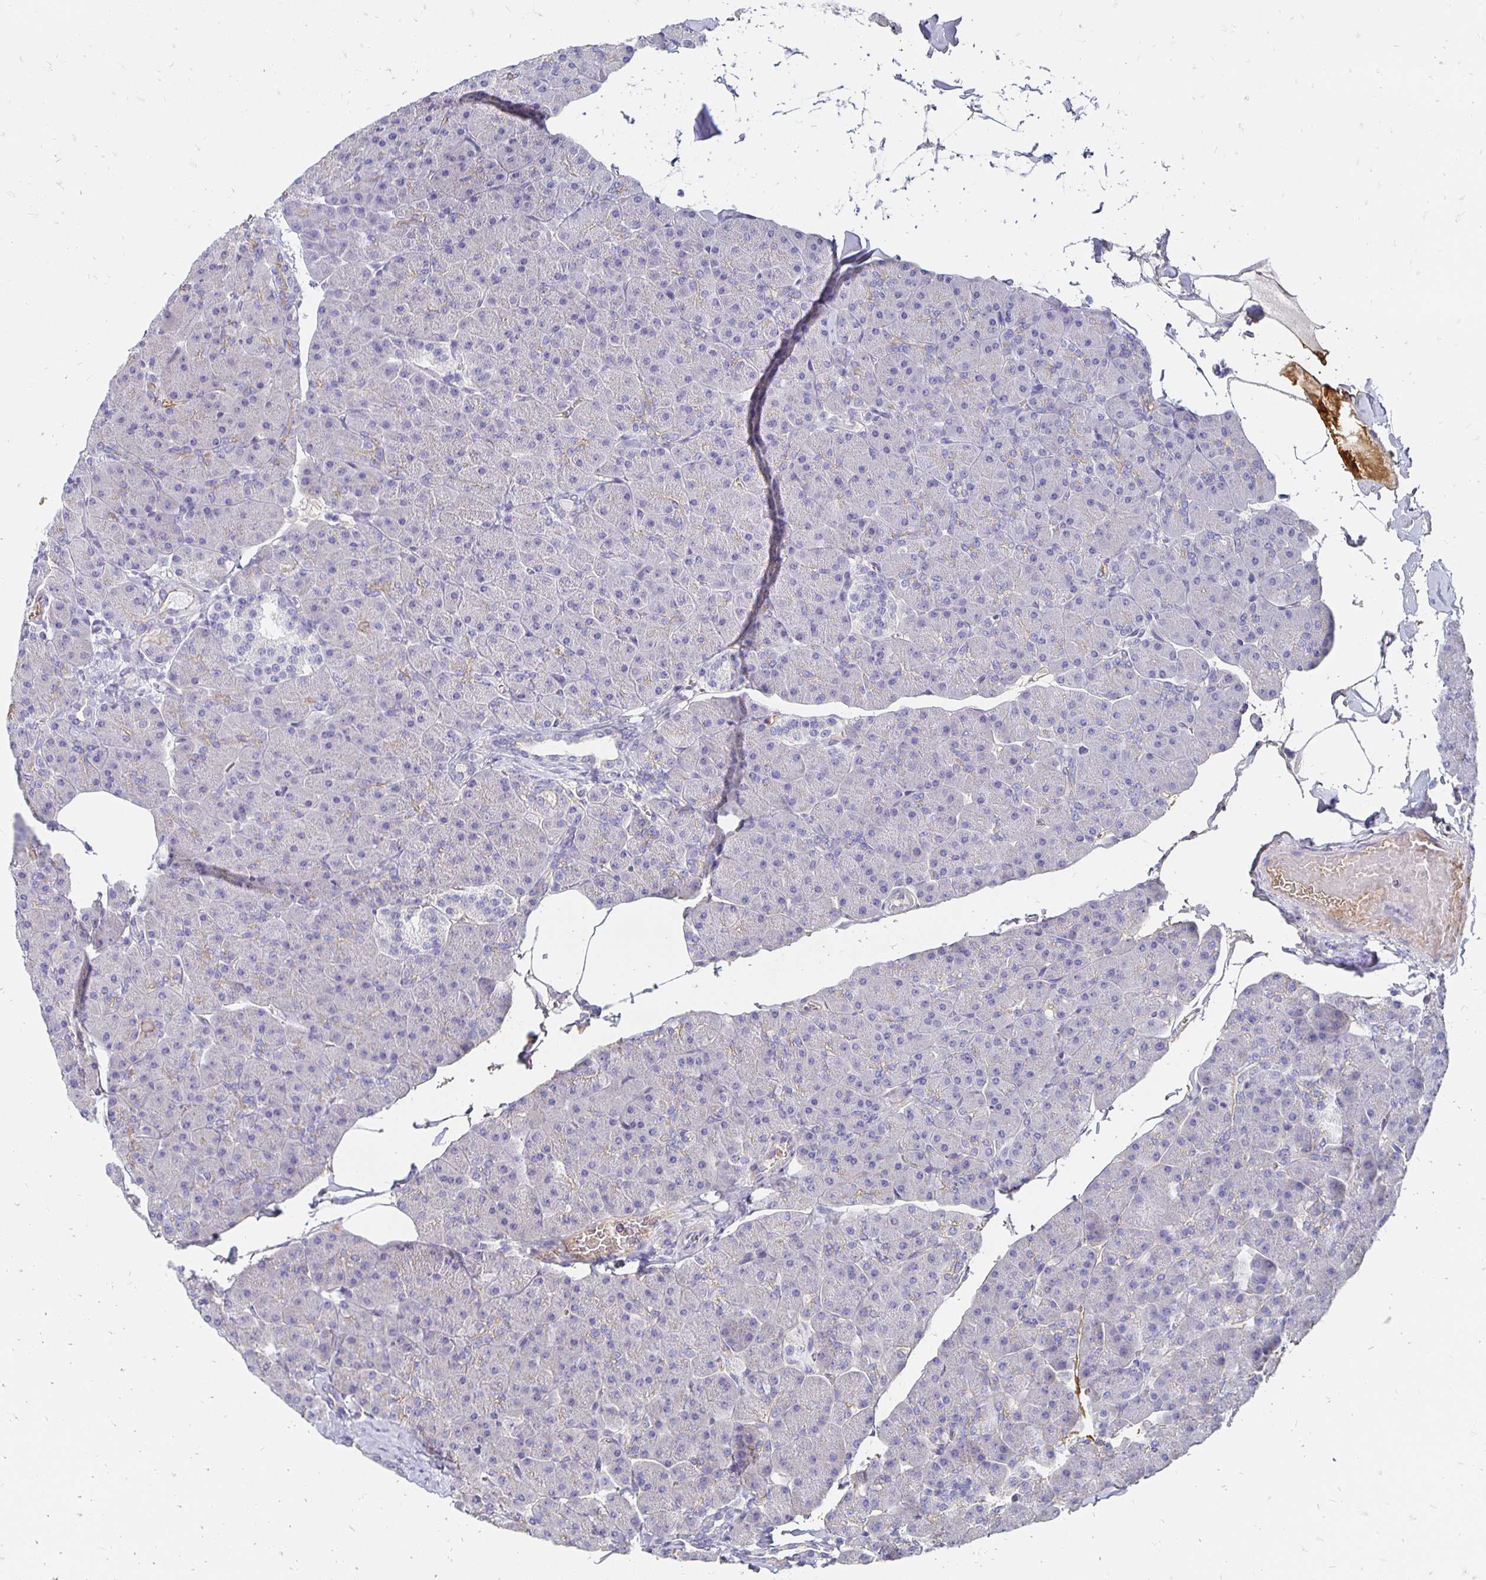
{"staining": {"intensity": "weak", "quantity": "<25%", "location": "cytoplasmic/membranous"}, "tissue": "pancreas", "cell_type": "Exocrine glandular cells", "image_type": "normal", "snomed": [{"axis": "morphology", "description": "Normal tissue, NOS"}, {"axis": "topography", "description": "Pancreas"}], "caption": "Photomicrograph shows no protein expression in exocrine glandular cells of unremarkable pancreas. (IHC, brightfield microscopy, high magnification).", "gene": "APOB", "patient": {"sex": "male", "age": 35}}